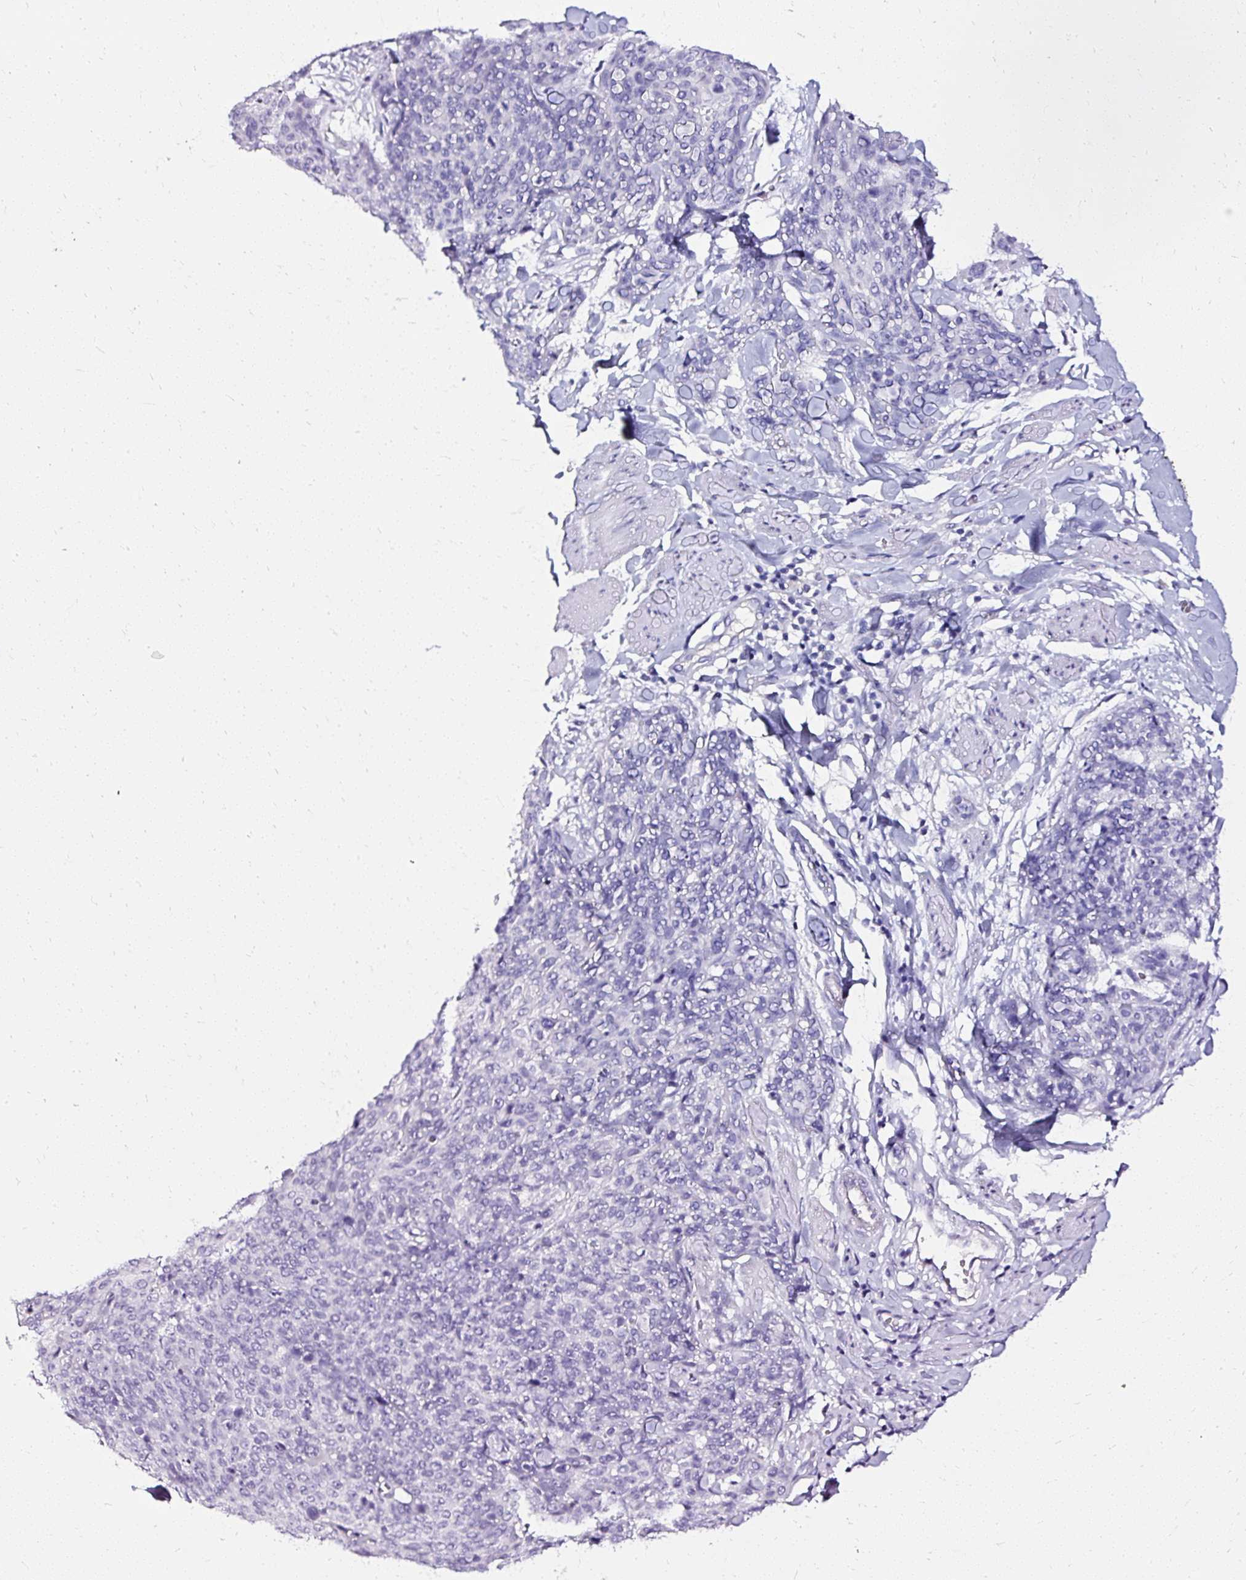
{"staining": {"intensity": "negative", "quantity": "none", "location": "none"}, "tissue": "skin cancer", "cell_type": "Tumor cells", "image_type": "cancer", "snomed": [{"axis": "morphology", "description": "Squamous cell carcinoma, NOS"}, {"axis": "topography", "description": "Skin"}, {"axis": "topography", "description": "Vulva"}], "caption": "This is an immunohistochemistry photomicrograph of squamous cell carcinoma (skin). There is no staining in tumor cells.", "gene": "ATP2A1", "patient": {"sex": "female", "age": 85}}